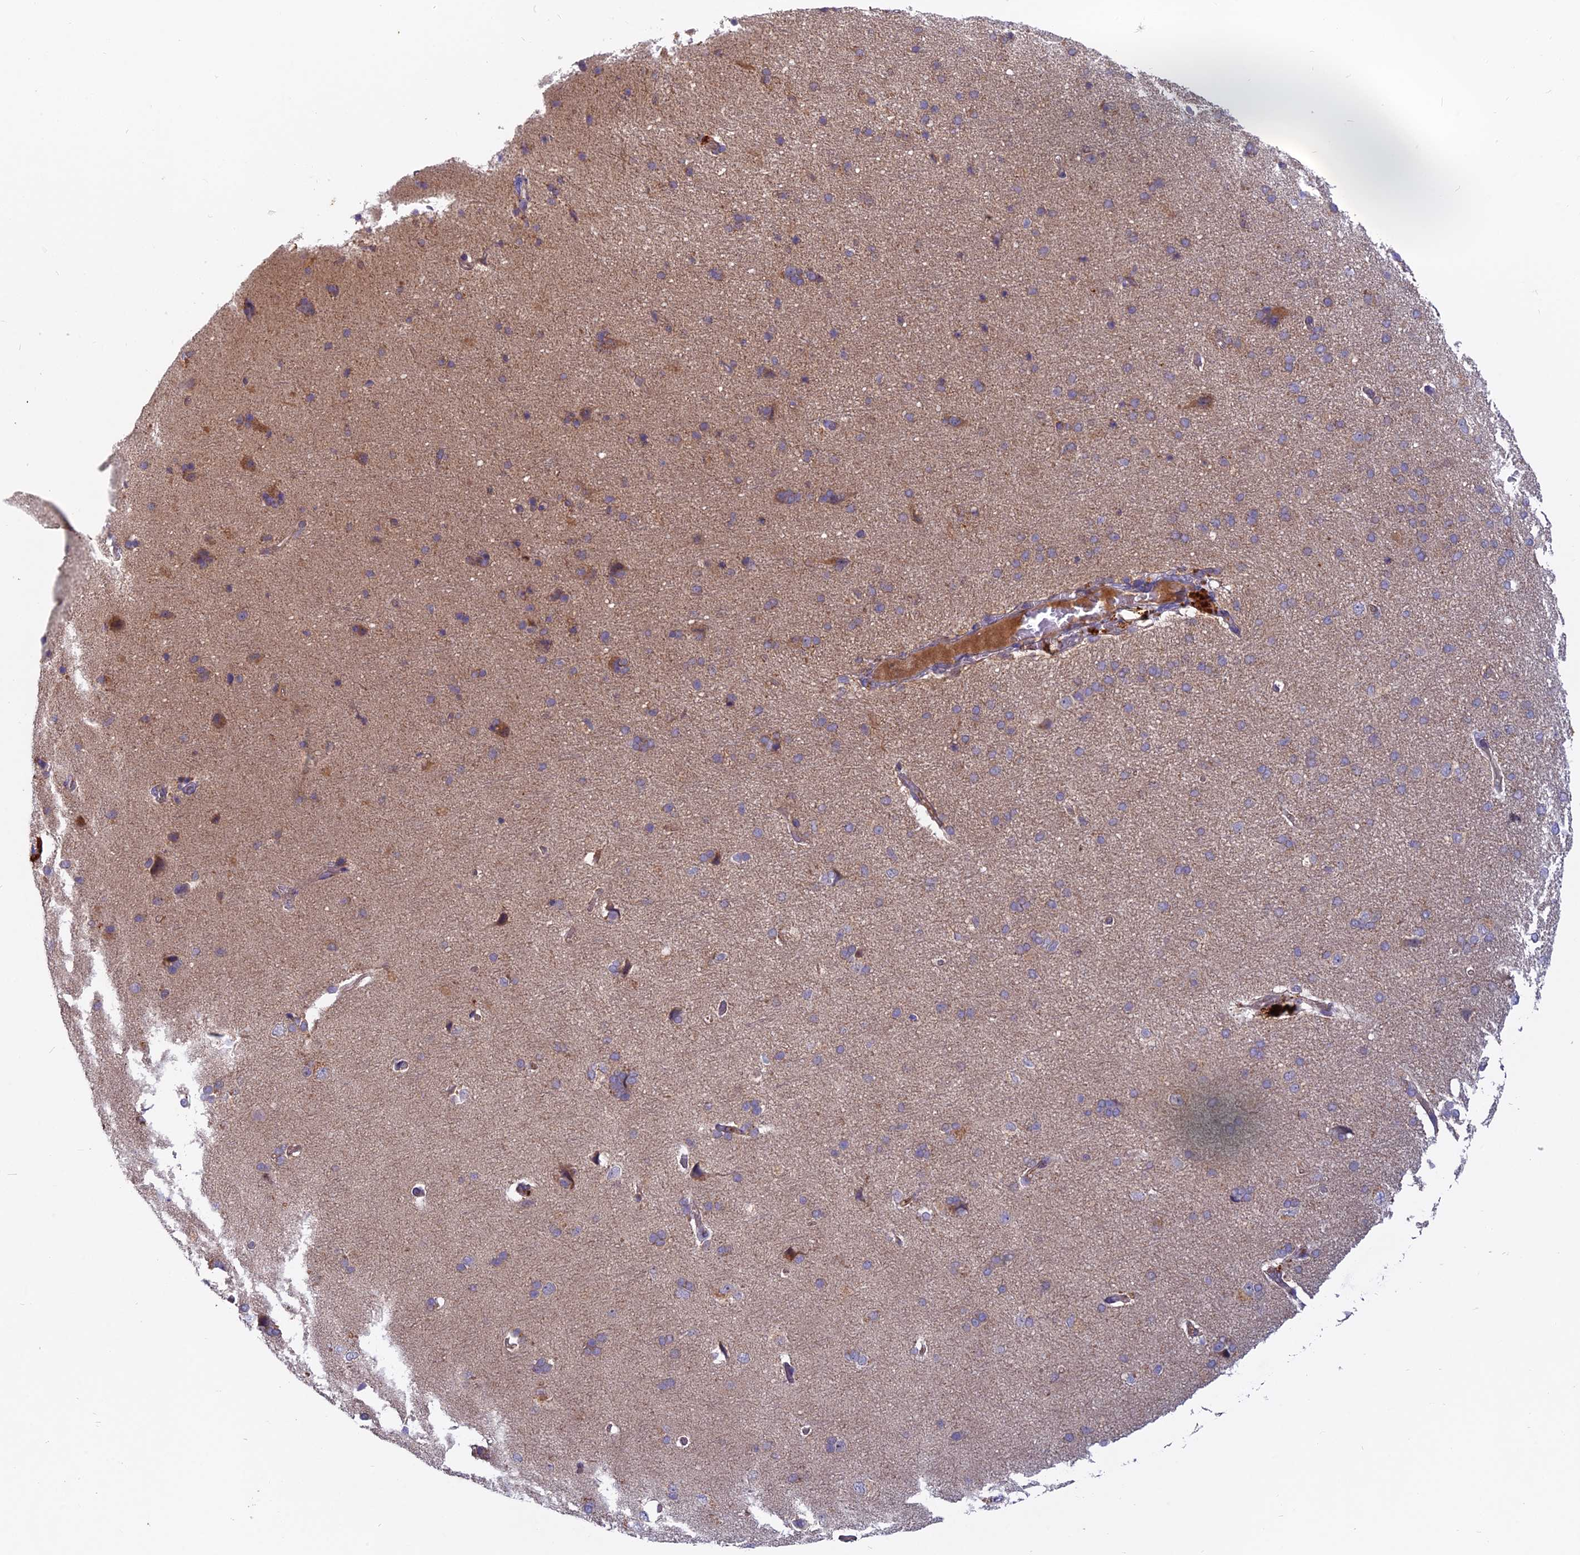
{"staining": {"intensity": "negative", "quantity": "none", "location": "none"}, "tissue": "cerebral cortex", "cell_type": "Endothelial cells", "image_type": "normal", "snomed": [{"axis": "morphology", "description": "Normal tissue, NOS"}, {"axis": "topography", "description": "Cerebral cortex"}], "caption": "Endothelial cells are negative for protein expression in benign human cerebral cortex.", "gene": "CCDC167", "patient": {"sex": "male", "age": 62}}